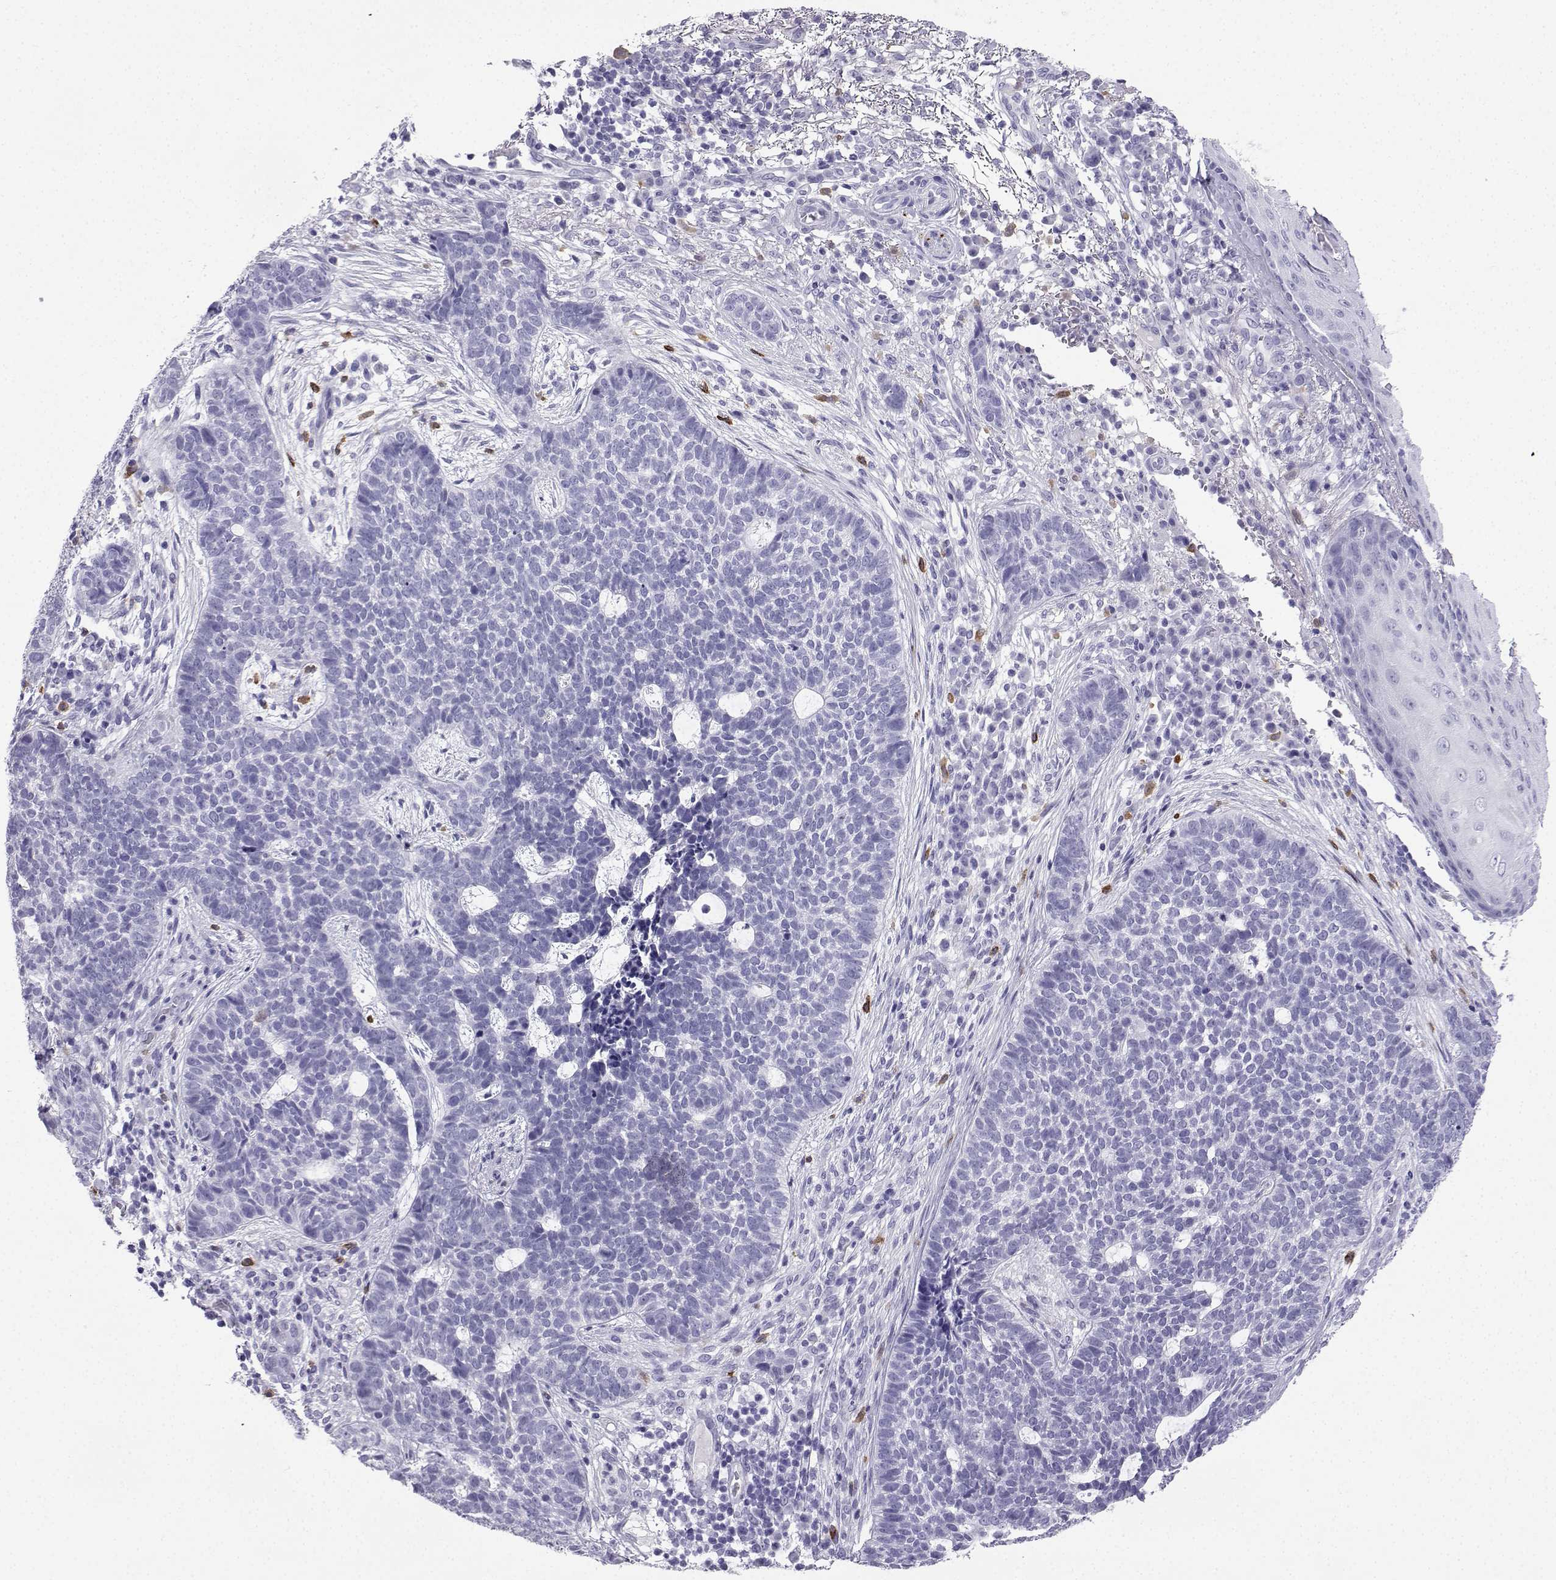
{"staining": {"intensity": "negative", "quantity": "none", "location": "none"}, "tissue": "skin cancer", "cell_type": "Tumor cells", "image_type": "cancer", "snomed": [{"axis": "morphology", "description": "Basal cell carcinoma"}, {"axis": "topography", "description": "Skin"}], "caption": "A micrograph of skin cancer stained for a protein demonstrates no brown staining in tumor cells.", "gene": "SLC18A2", "patient": {"sex": "female", "age": 69}}